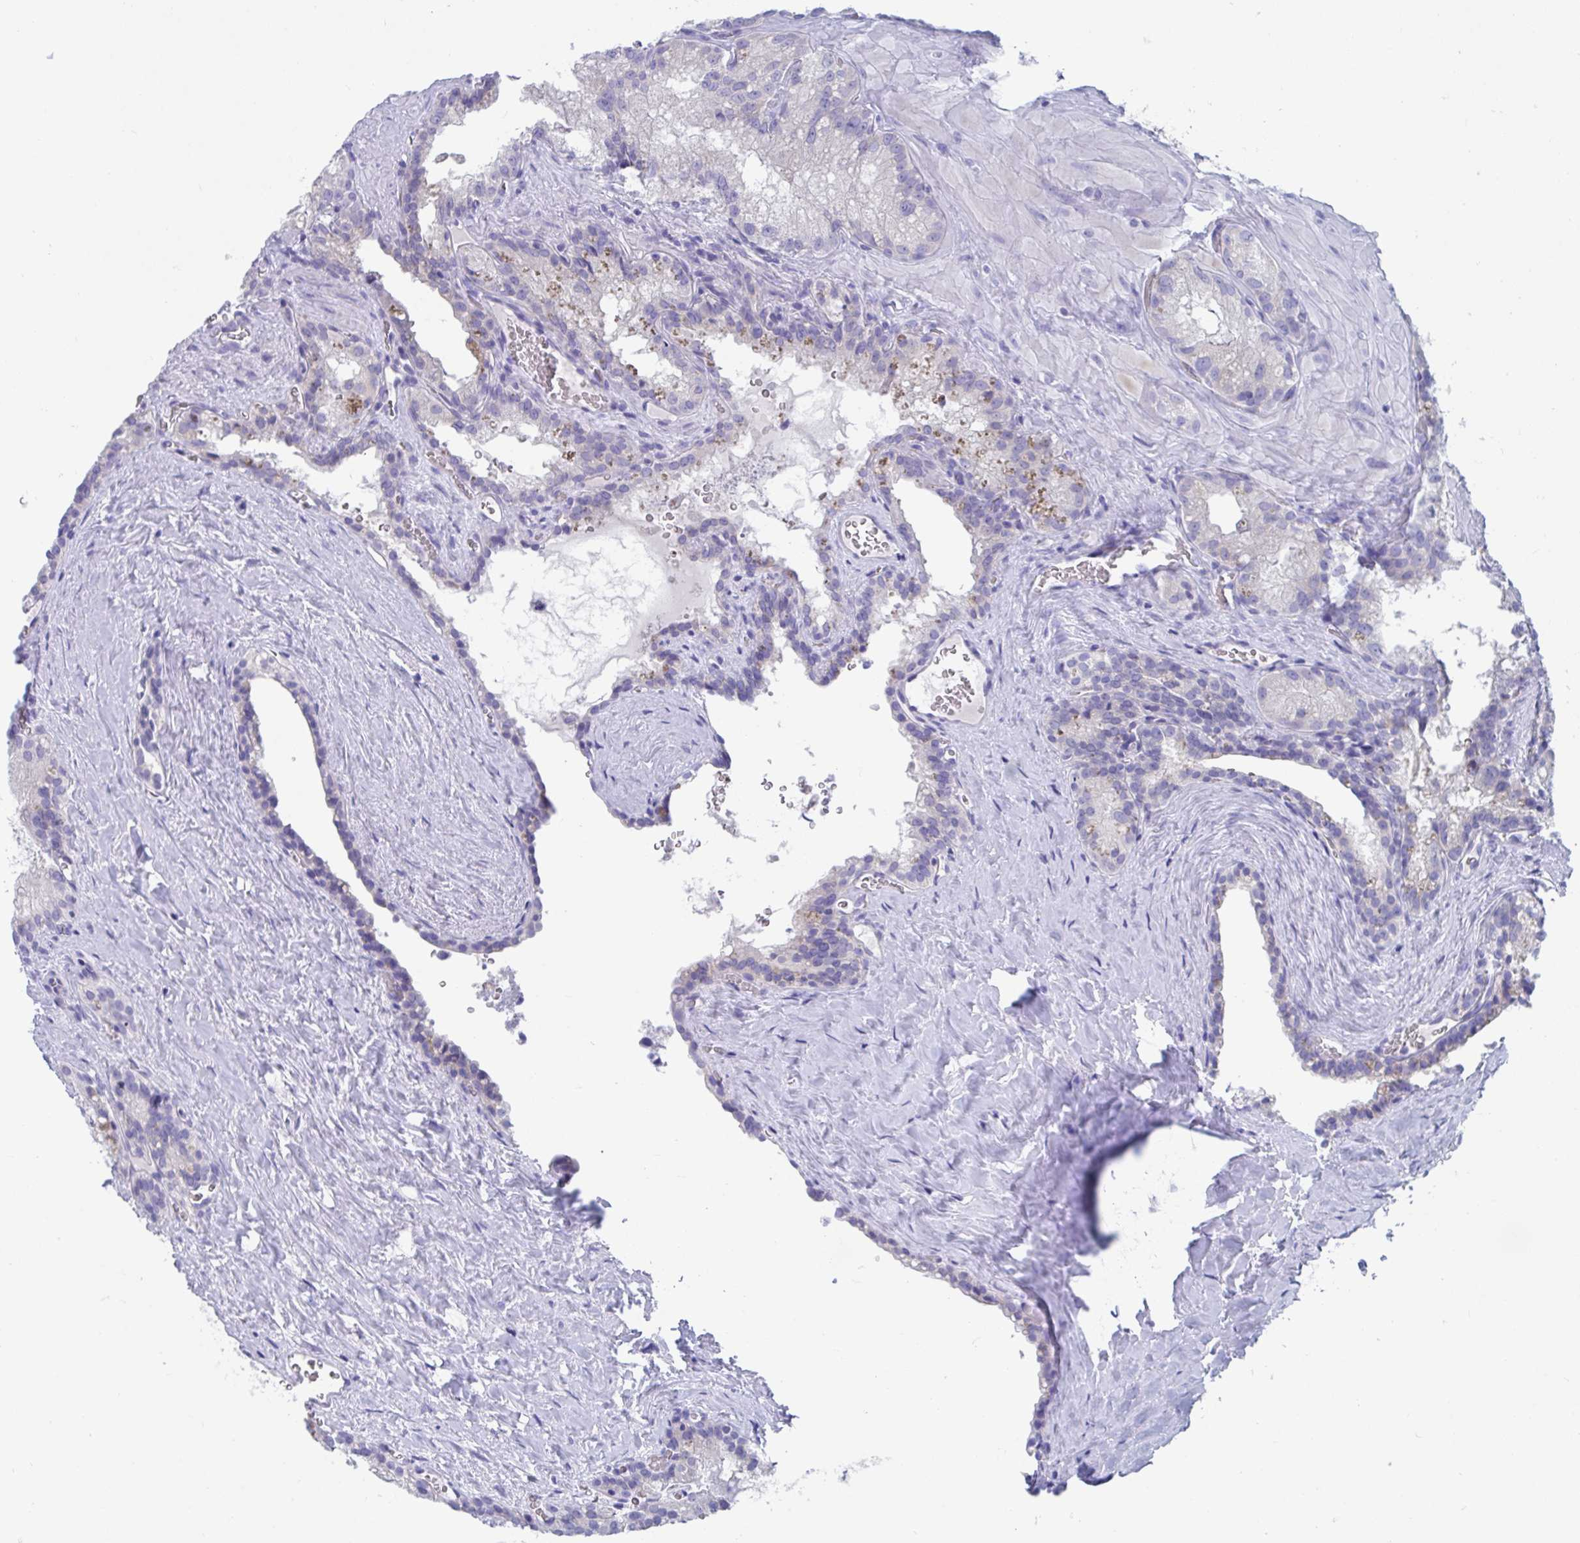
{"staining": {"intensity": "negative", "quantity": "none", "location": "none"}, "tissue": "seminal vesicle", "cell_type": "Glandular cells", "image_type": "normal", "snomed": [{"axis": "morphology", "description": "Normal tissue, NOS"}, {"axis": "topography", "description": "Seminal veicle"}], "caption": "Immunohistochemical staining of normal human seminal vesicle displays no significant positivity in glandular cells.", "gene": "TTC30A", "patient": {"sex": "male", "age": 47}}